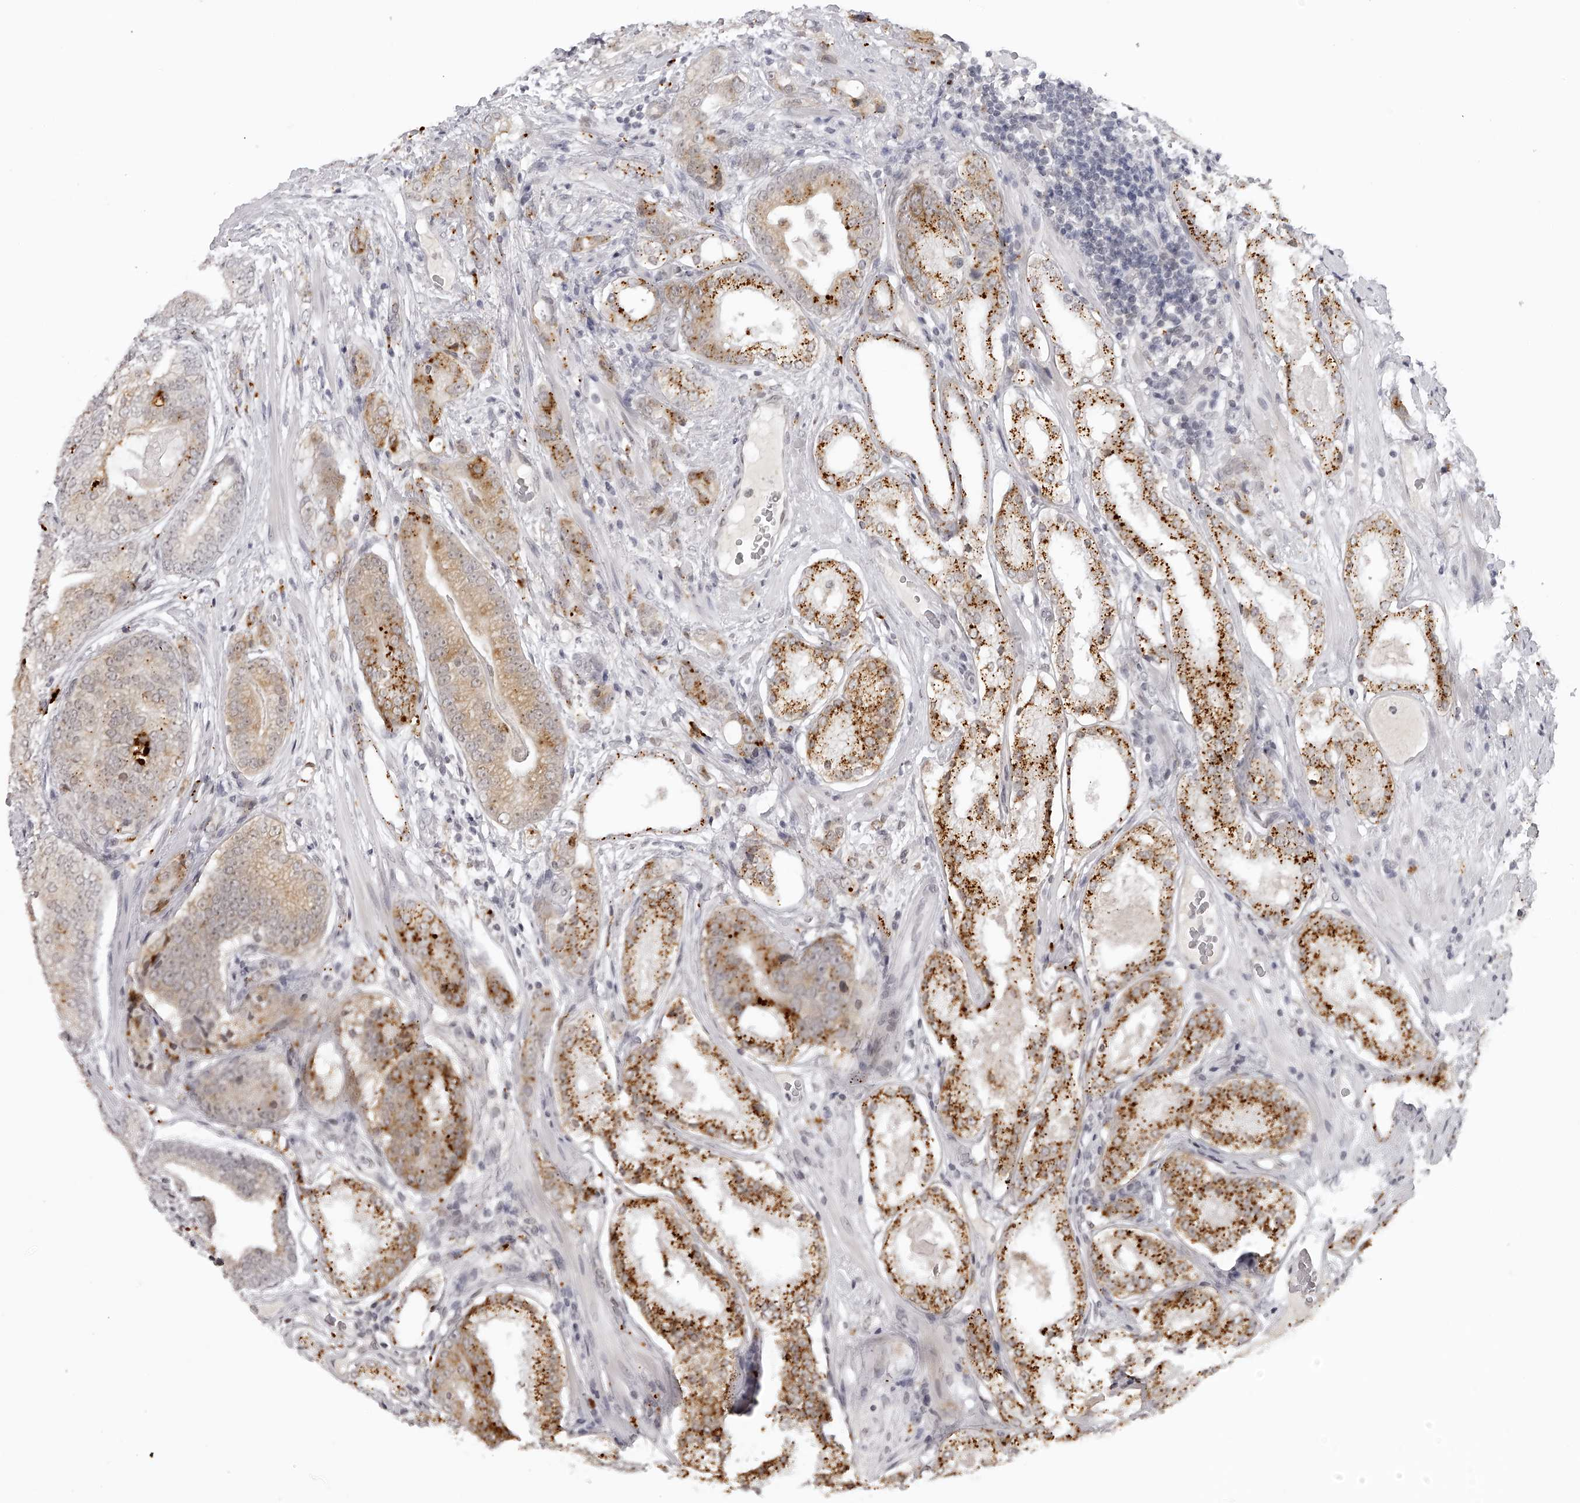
{"staining": {"intensity": "strong", "quantity": "25%-75%", "location": "cytoplasmic/membranous"}, "tissue": "prostate cancer", "cell_type": "Tumor cells", "image_type": "cancer", "snomed": [{"axis": "morphology", "description": "Adenocarcinoma, High grade"}, {"axis": "topography", "description": "Prostate"}], "caption": "An image showing strong cytoplasmic/membranous positivity in about 25%-75% of tumor cells in prostate cancer, as visualized by brown immunohistochemical staining.", "gene": "RNF220", "patient": {"sex": "male", "age": 57}}